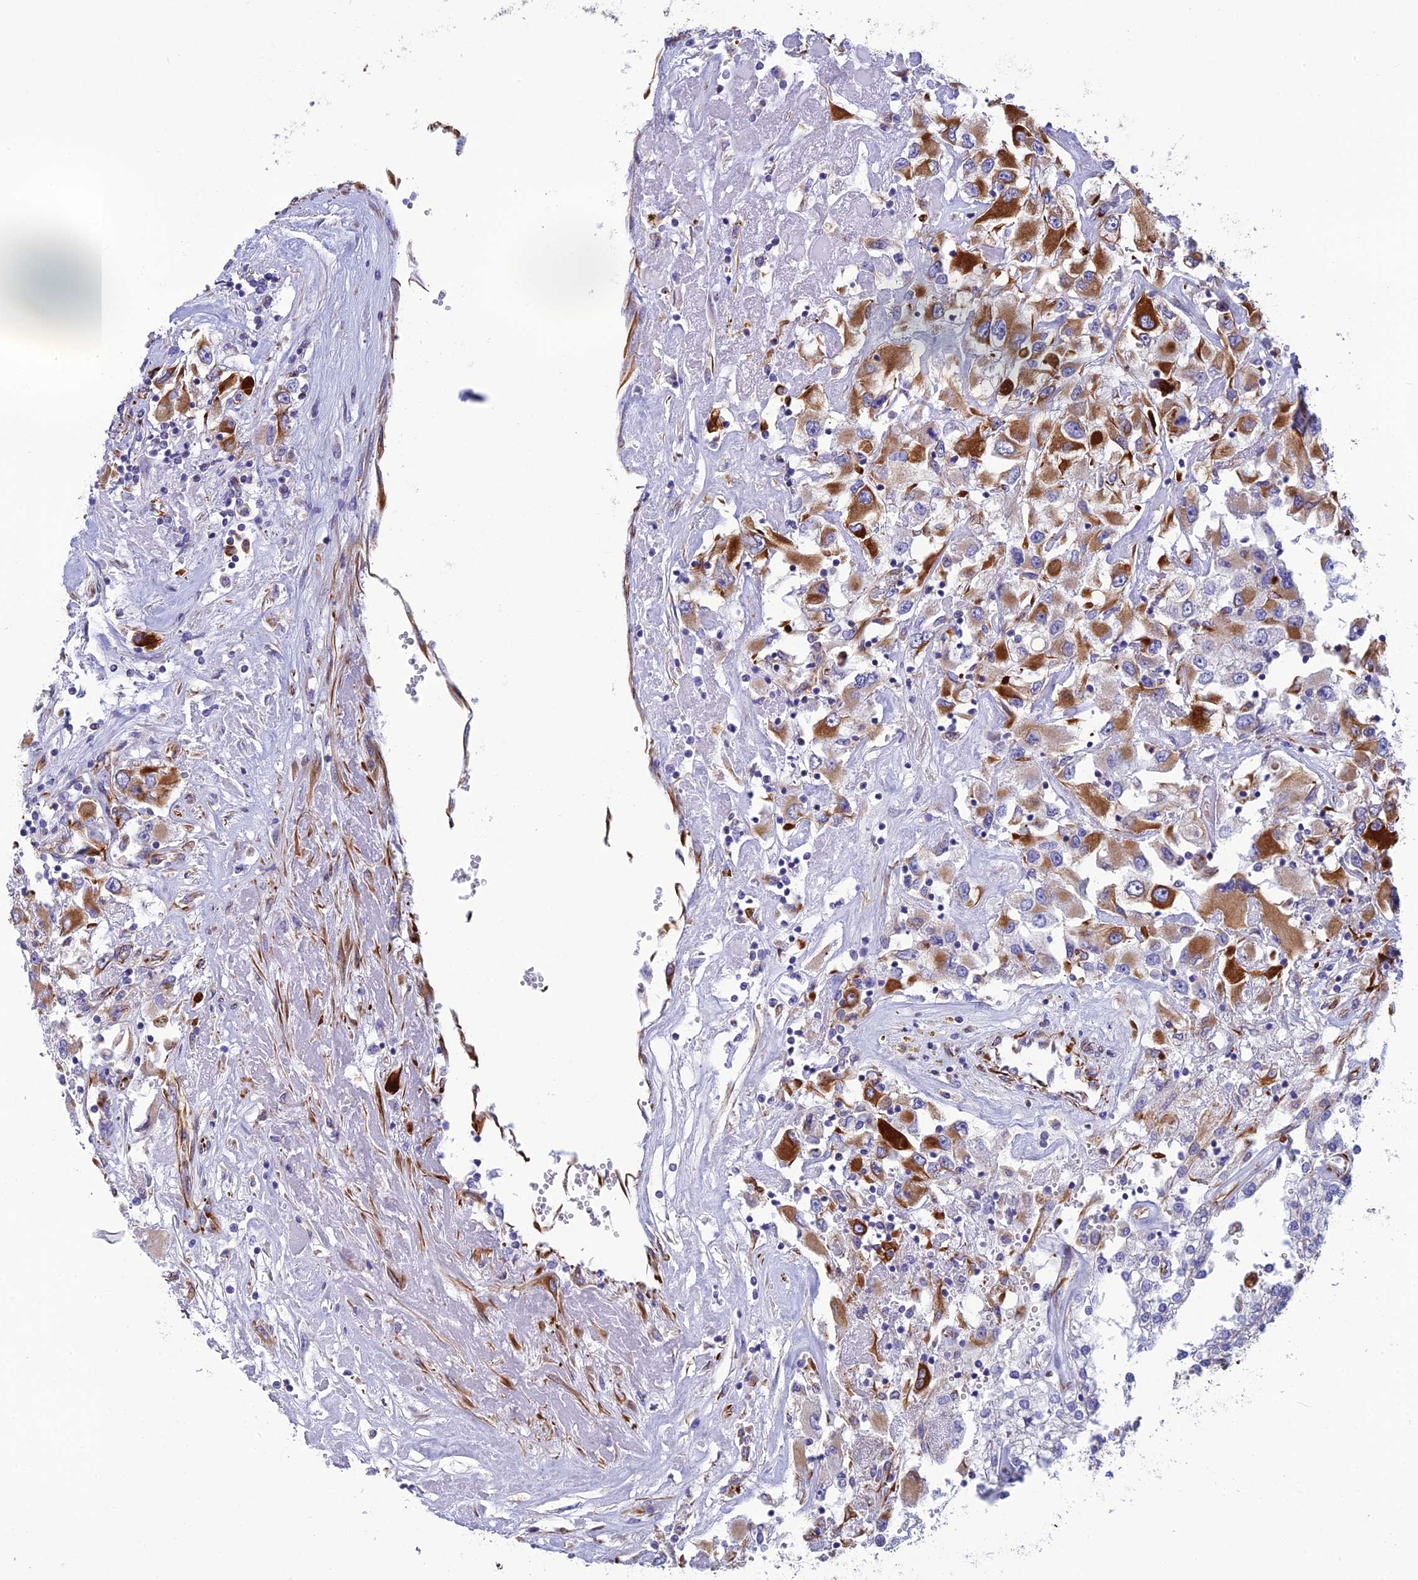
{"staining": {"intensity": "strong", "quantity": ">75%", "location": "cytoplasmic/membranous"}, "tissue": "renal cancer", "cell_type": "Tumor cells", "image_type": "cancer", "snomed": [{"axis": "morphology", "description": "Adenocarcinoma, NOS"}, {"axis": "topography", "description": "Kidney"}], "caption": "There is high levels of strong cytoplasmic/membranous expression in tumor cells of renal cancer, as demonstrated by immunohistochemical staining (brown color).", "gene": "FBXL20", "patient": {"sex": "female", "age": 52}}